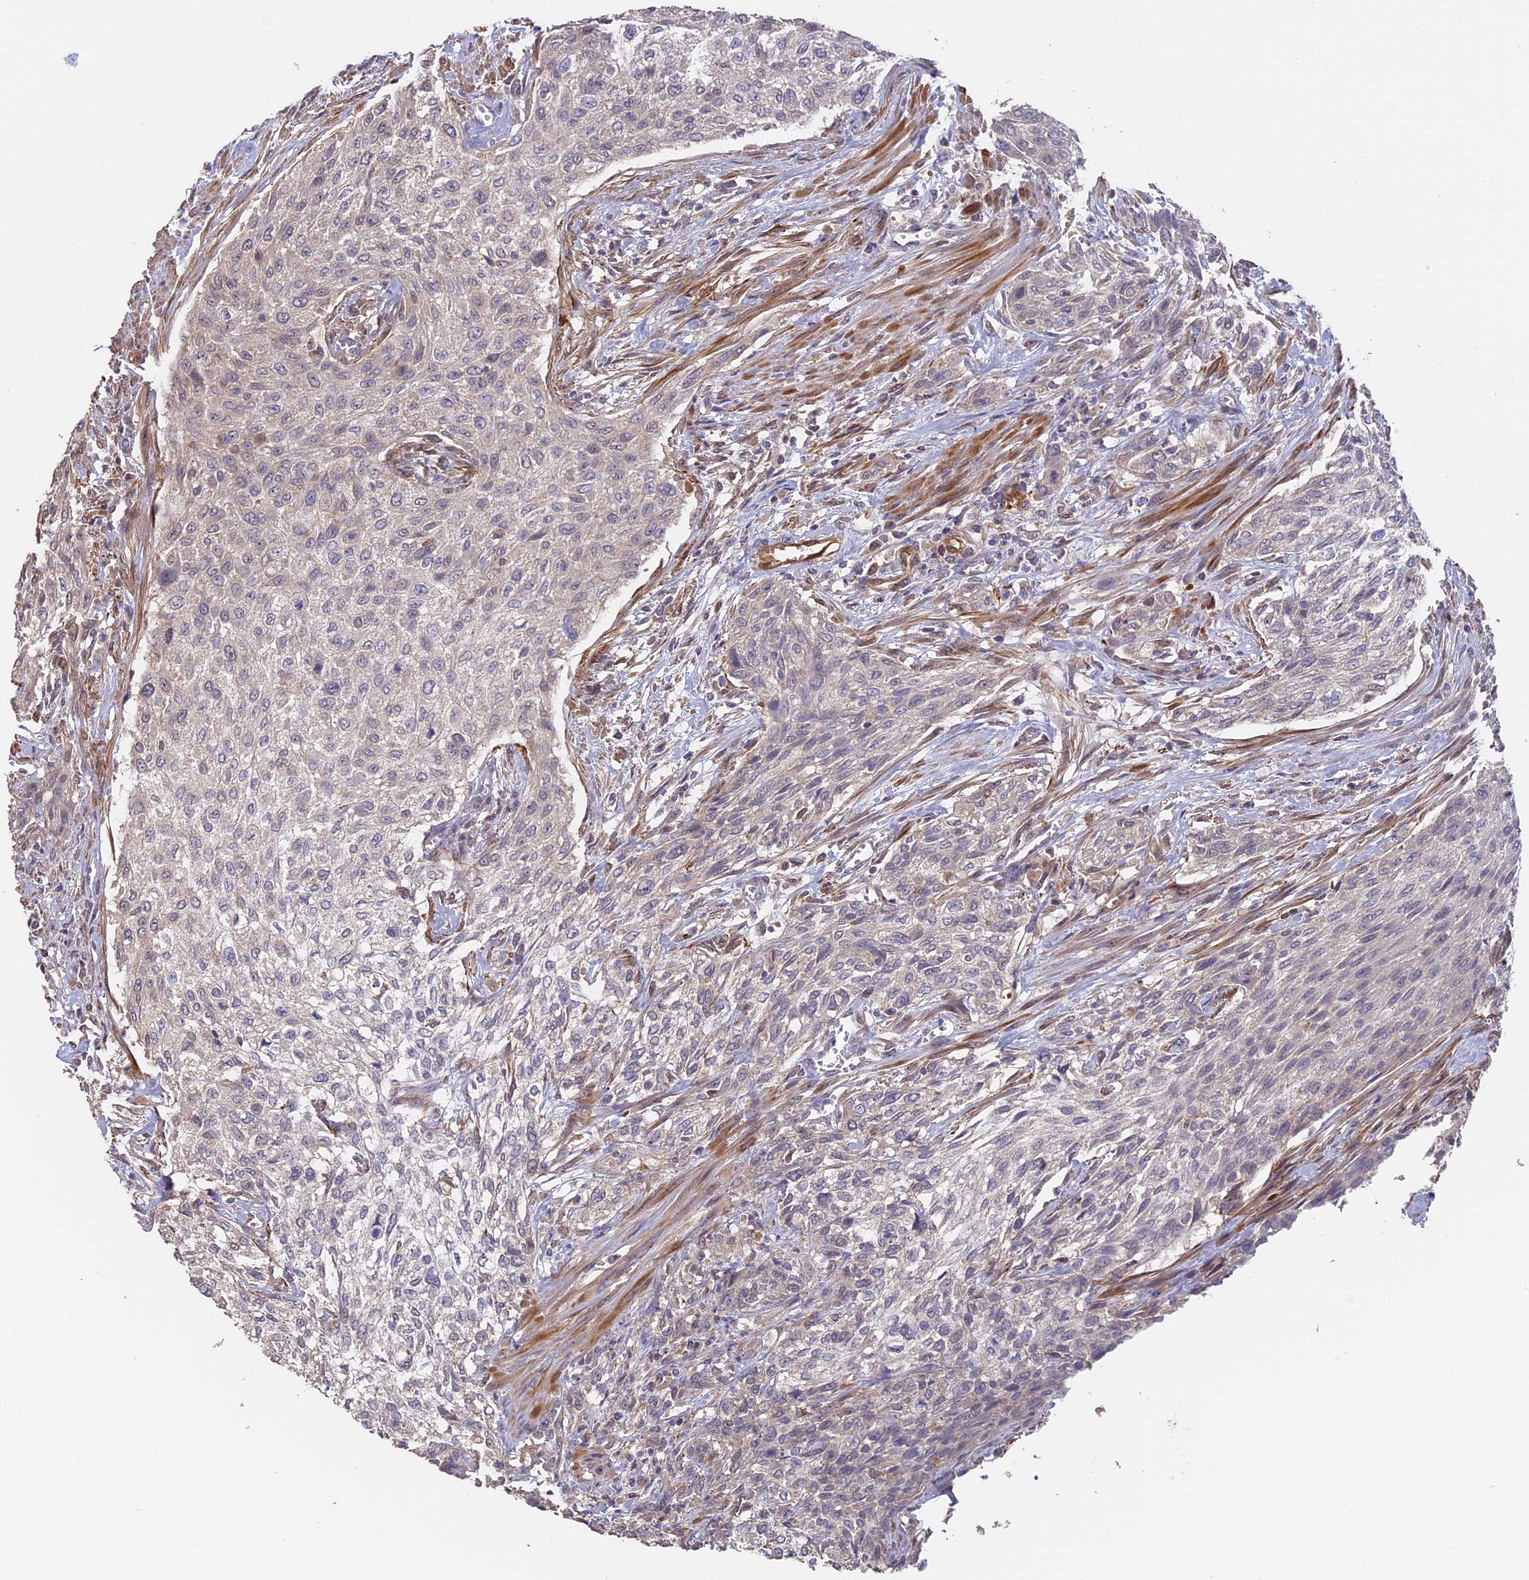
{"staining": {"intensity": "negative", "quantity": "none", "location": "none"}, "tissue": "urothelial cancer", "cell_type": "Tumor cells", "image_type": "cancer", "snomed": [{"axis": "morphology", "description": "Urothelial carcinoma, High grade"}, {"axis": "topography", "description": "Urinary bladder"}], "caption": "Immunohistochemical staining of human urothelial carcinoma (high-grade) shows no significant positivity in tumor cells.", "gene": "SAC3D1", "patient": {"sex": "male", "age": 35}}